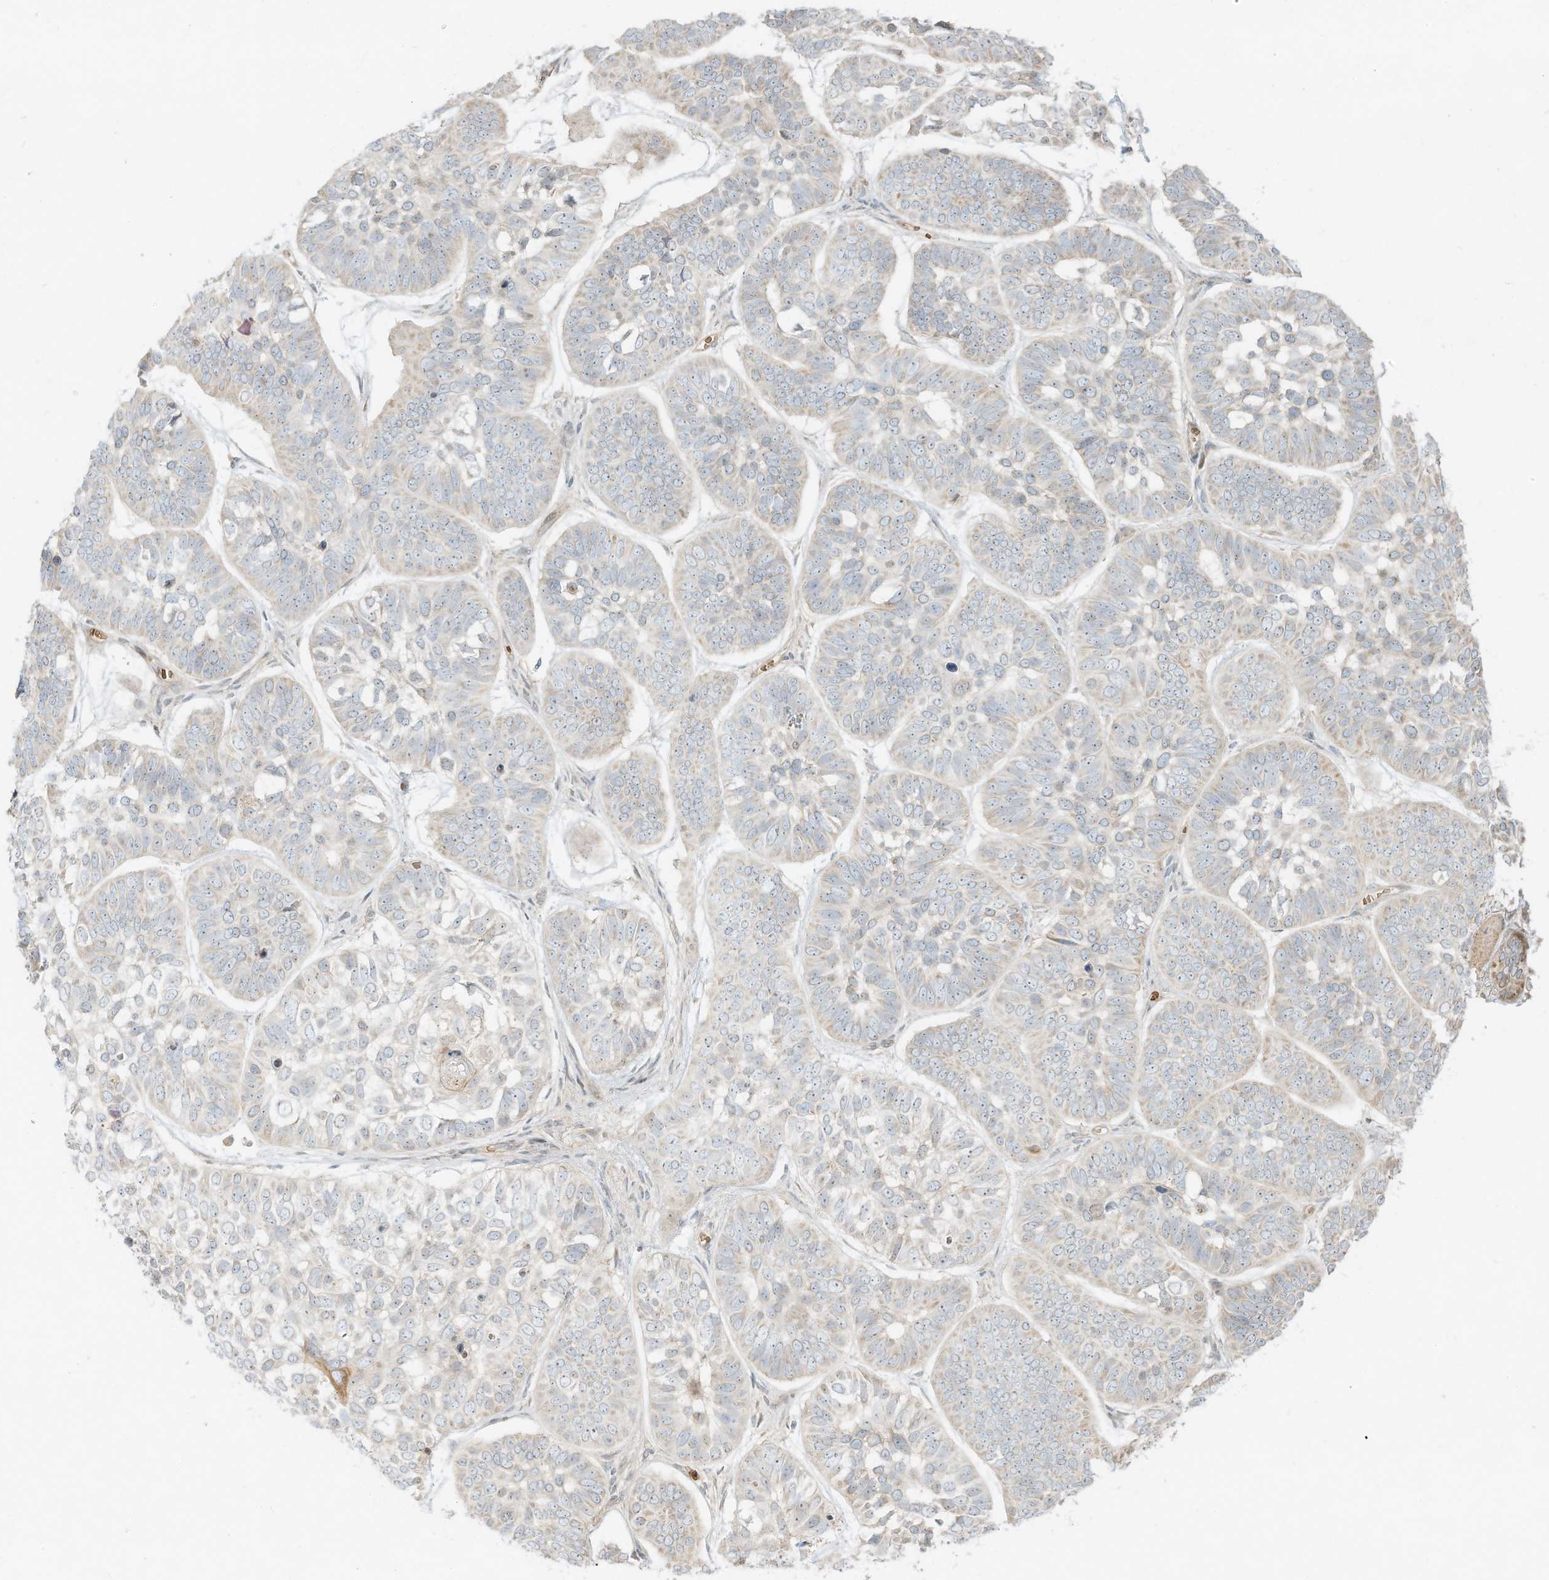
{"staining": {"intensity": "negative", "quantity": "none", "location": "none"}, "tissue": "skin cancer", "cell_type": "Tumor cells", "image_type": "cancer", "snomed": [{"axis": "morphology", "description": "Basal cell carcinoma"}, {"axis": "topography", "description": "Skin"}], "caption": "Immunohistochemical staining of human skin basal cell carcinoma displays no significant staining in tumor cells.", "gene": "OFD1", "patient": {"sex": "male", "age": 62}}